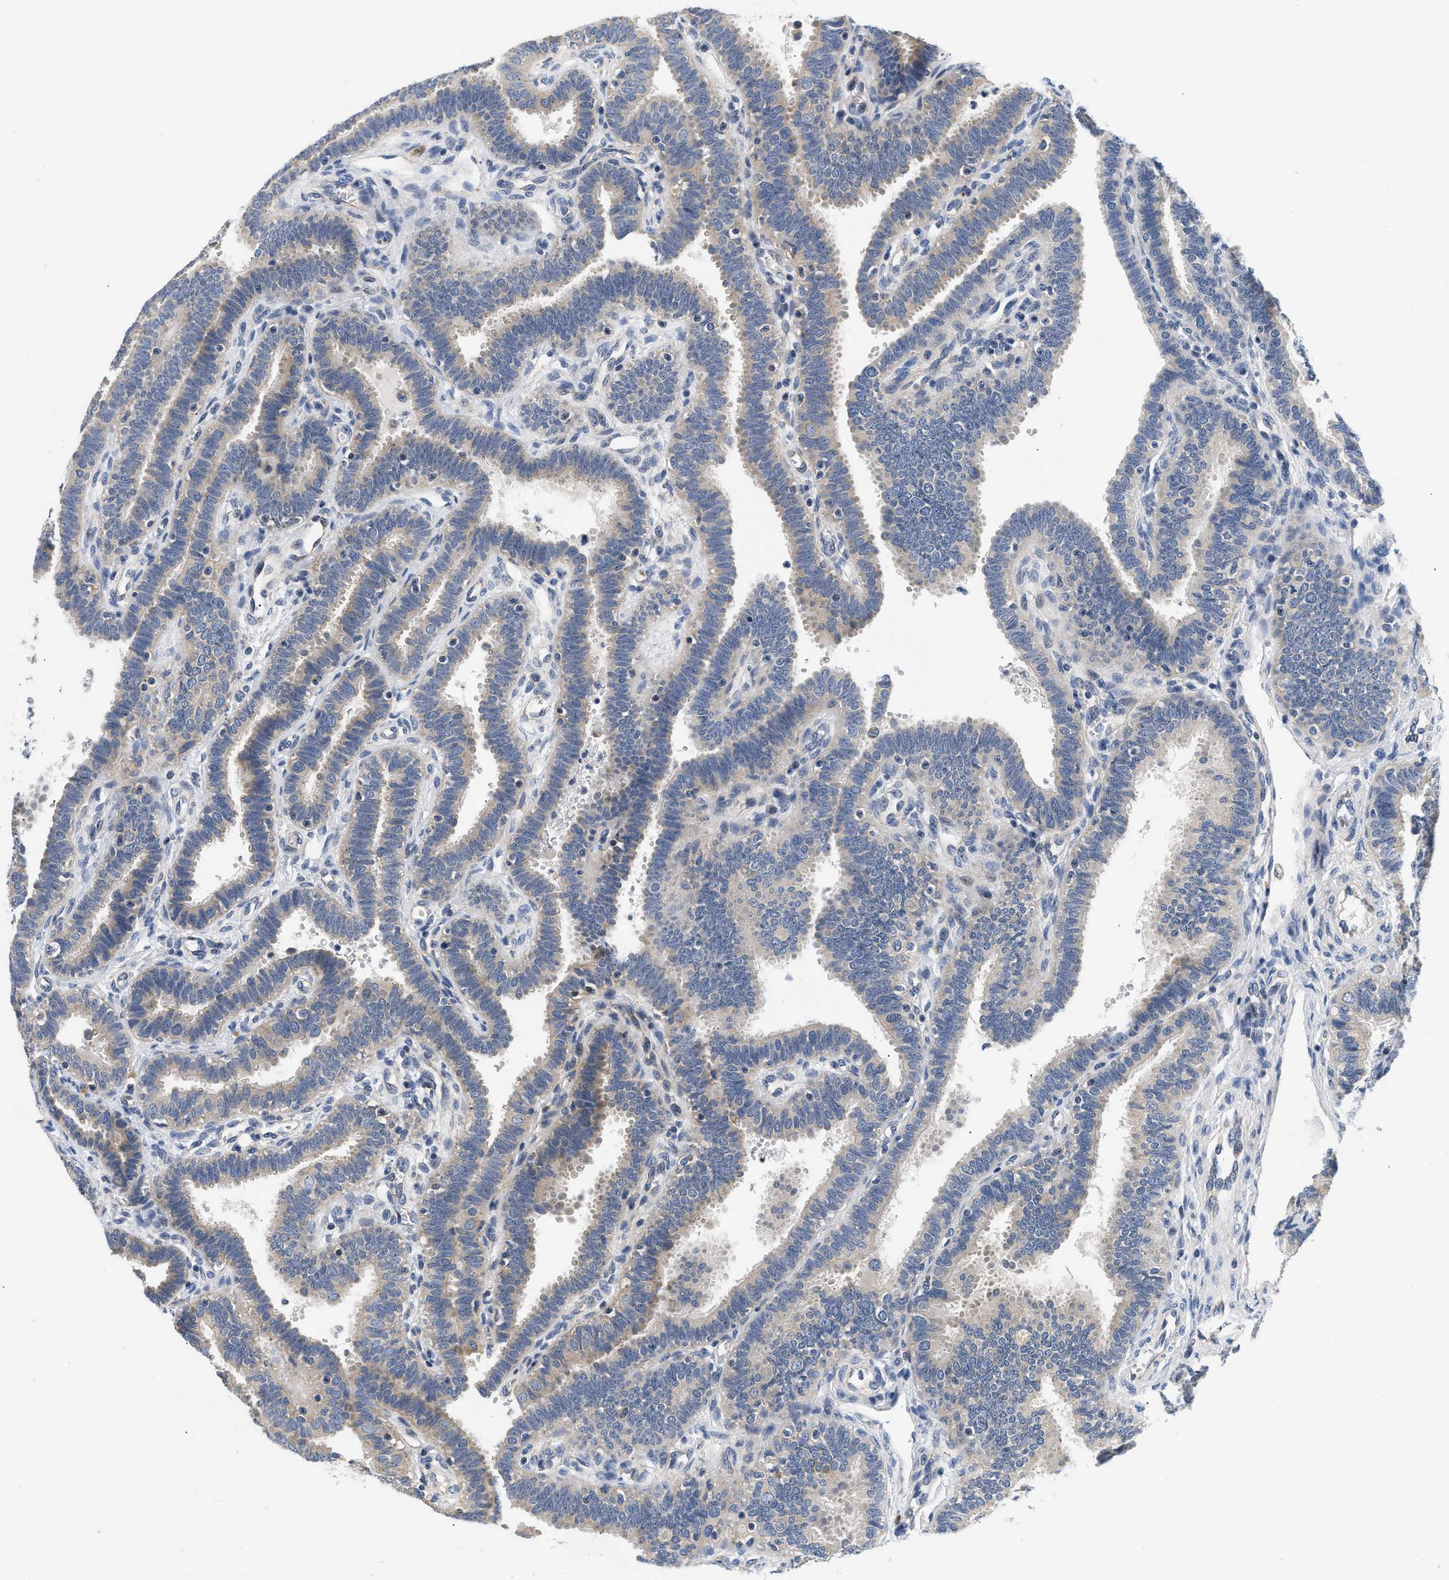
{"staining": {"intensity": "negative", "quantity": "none", "location": "none"}, "tissue": "fallopian tube", "cell_type": "Glandular cells", "image_type": "normal", "snomed": [{"axis": "morphology", "description": "Normal tissue, NOS"}, {"axis": "topography", "description": "Fallopian tube"}, {"axis": "topography", "description": "Placenta"}], "caption": "Immunohistochemical staining of normal human fallopian tube demonstrates no significant expression in glandular cells.", "gene": "PDP1", "patient": {"sex": "female", "age": 34}}